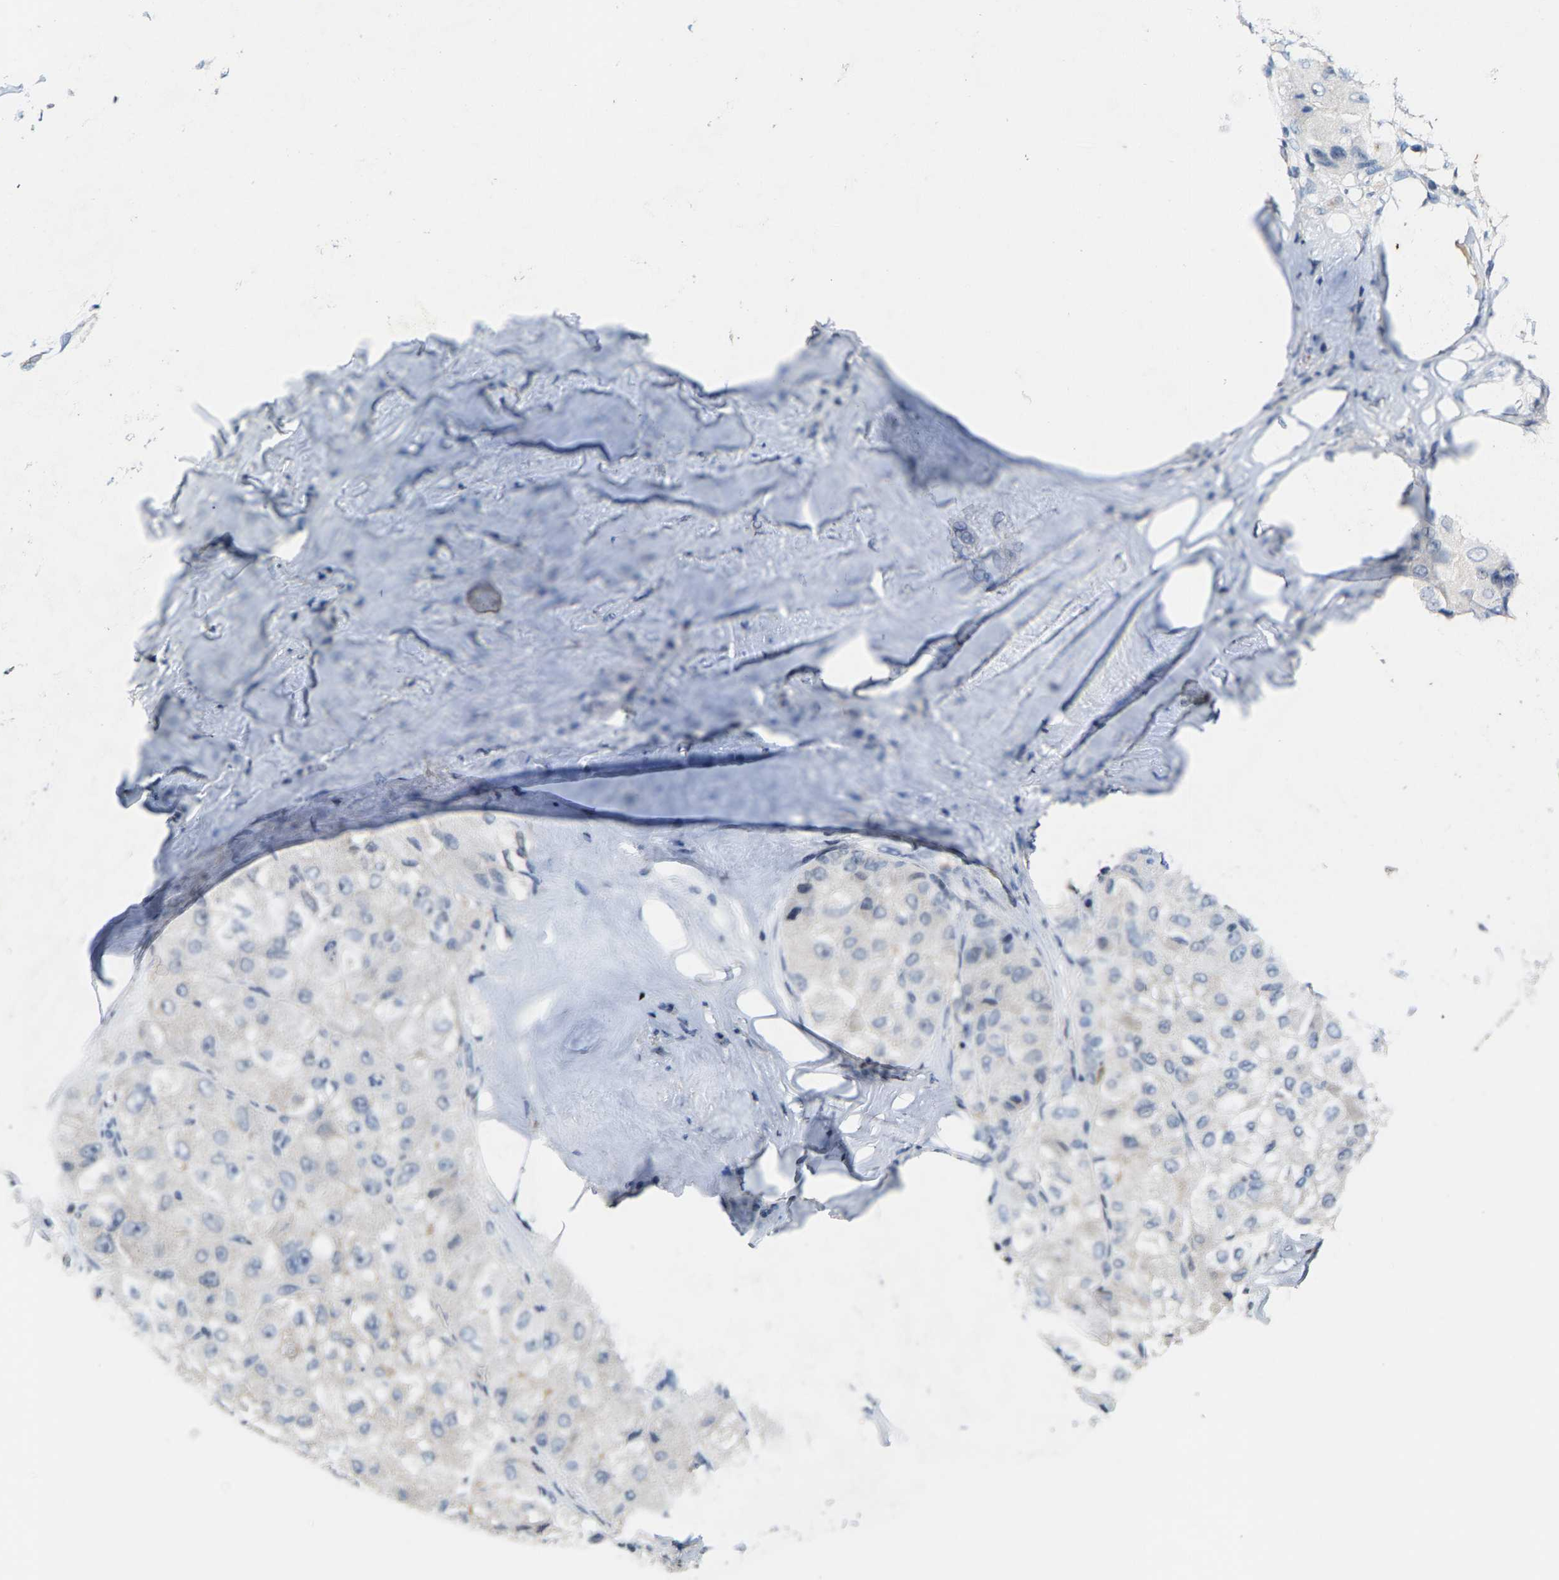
{"staining": {"intensity": "negative", "quantity": "none", "location": "none"}, "tissue": "liver cancer", "cell_type": "Tumor cells", "image_type": "cancer", "snomed": [{"axis": "morphology", "description": "Carcinoma, Hepatocellular, NOS"}, {"axis": "topography", "description": "Liver"}], "caption": "Tumor cells show no significant protein staining in hepatocellular carcinoma (liver).", "gene": "FGD3", "patient": {"sex": "male", "age": 80}}